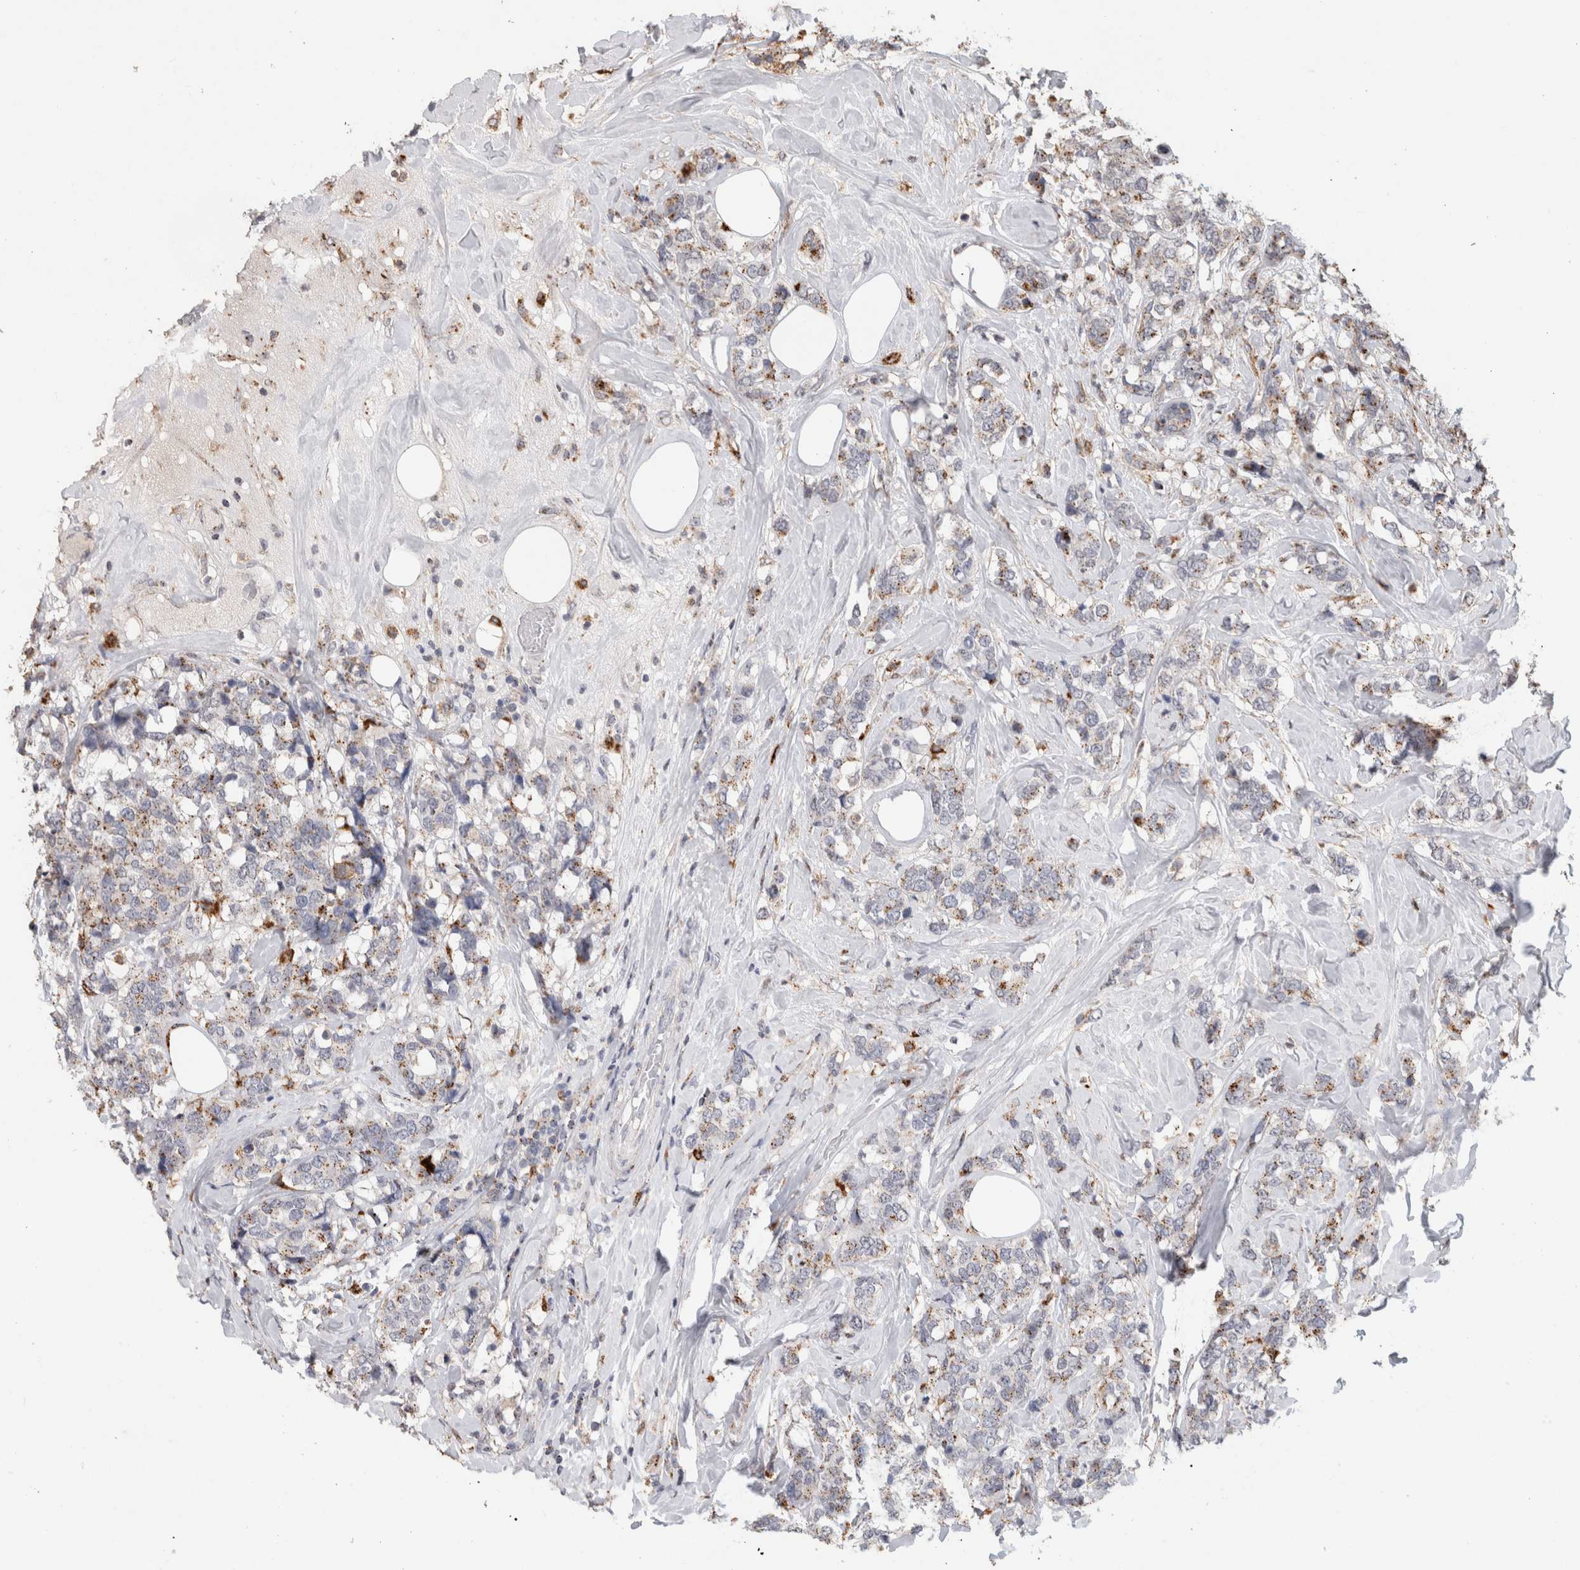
{"staining": {"intensity": "moderate", "quantity": "25%-75%", "location": "cytoplasmic/membranous"}, "tissue": "breast cancer", "cell_type": "Tumor cells", "image_type": "cancer", "snomed": [{"axis": "morphology", "description": "Lobular carcinoma"}, {"axis": "topography", "description": "Breast"}], "caption": "The image shows a brown stain indicating the presence of a protein in the cytoplasmic/membranous of tumor cells in breast lobular carcinoma.", "gene": "ARSA", "patient": {"sex": "female", "age": 59}}